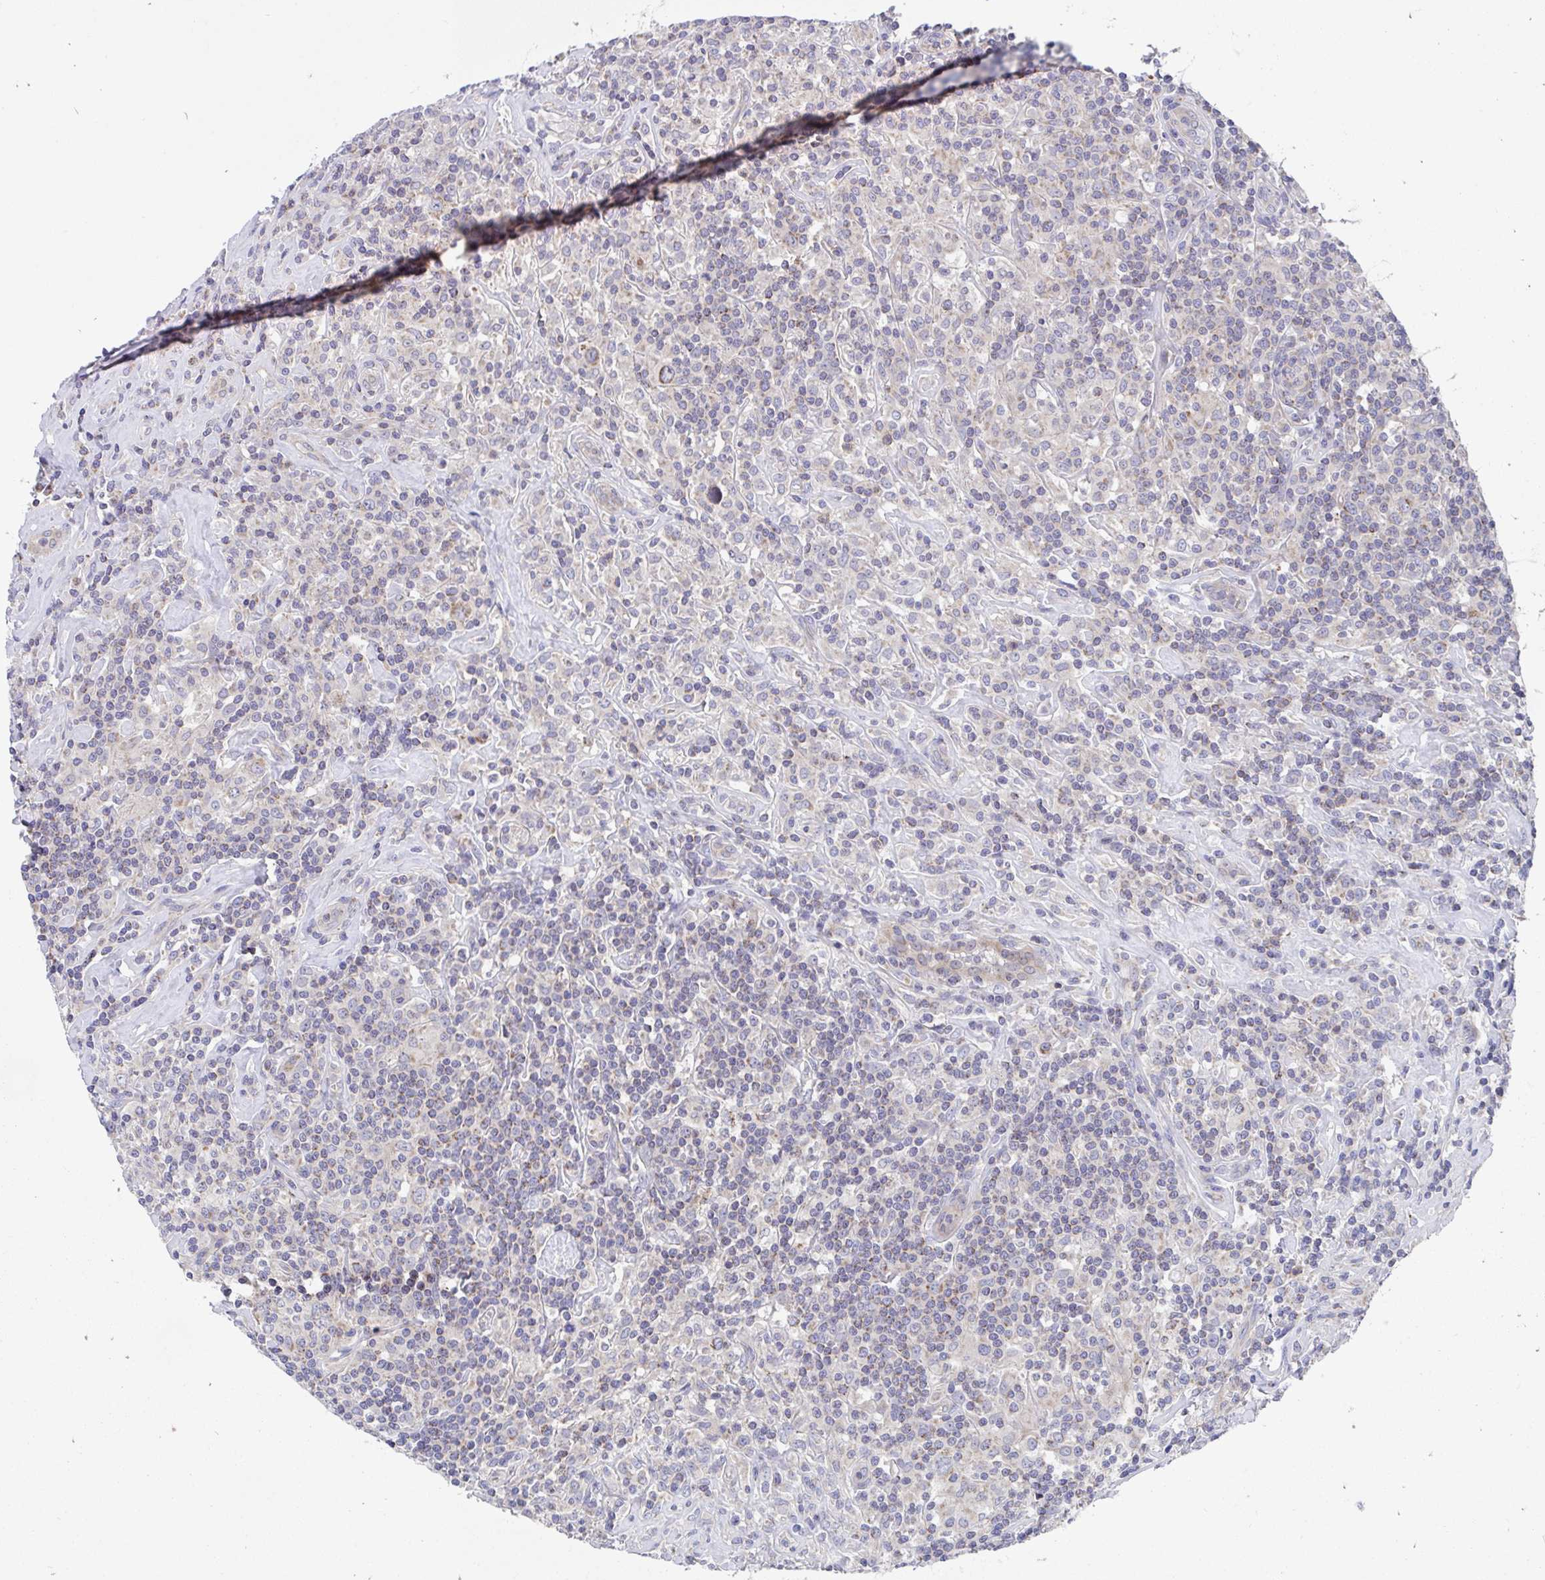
{"staining": {"intensity": "moderate", "quantity": "25%-75%", "location": "cytoplasmic/membranous"}, "tissue": "lymphoma", "cell_type": "Tumor cells", "image_type": "cancer", "snomed": [{"axis": "morphology", "description": "Hodgkin's disease, NOS"}, {"axis": "morphology", "description": "Hodgkin's lymphoma, nodular sclerosis"}, {"axis": "topography", "description": "Lymph node"}], "caption": "Lymphoma stained with a protein marker displays moderate staining in tumor cells.", "gene": "FHIP1B", "patient": {"sex": "female", "age": 10}}